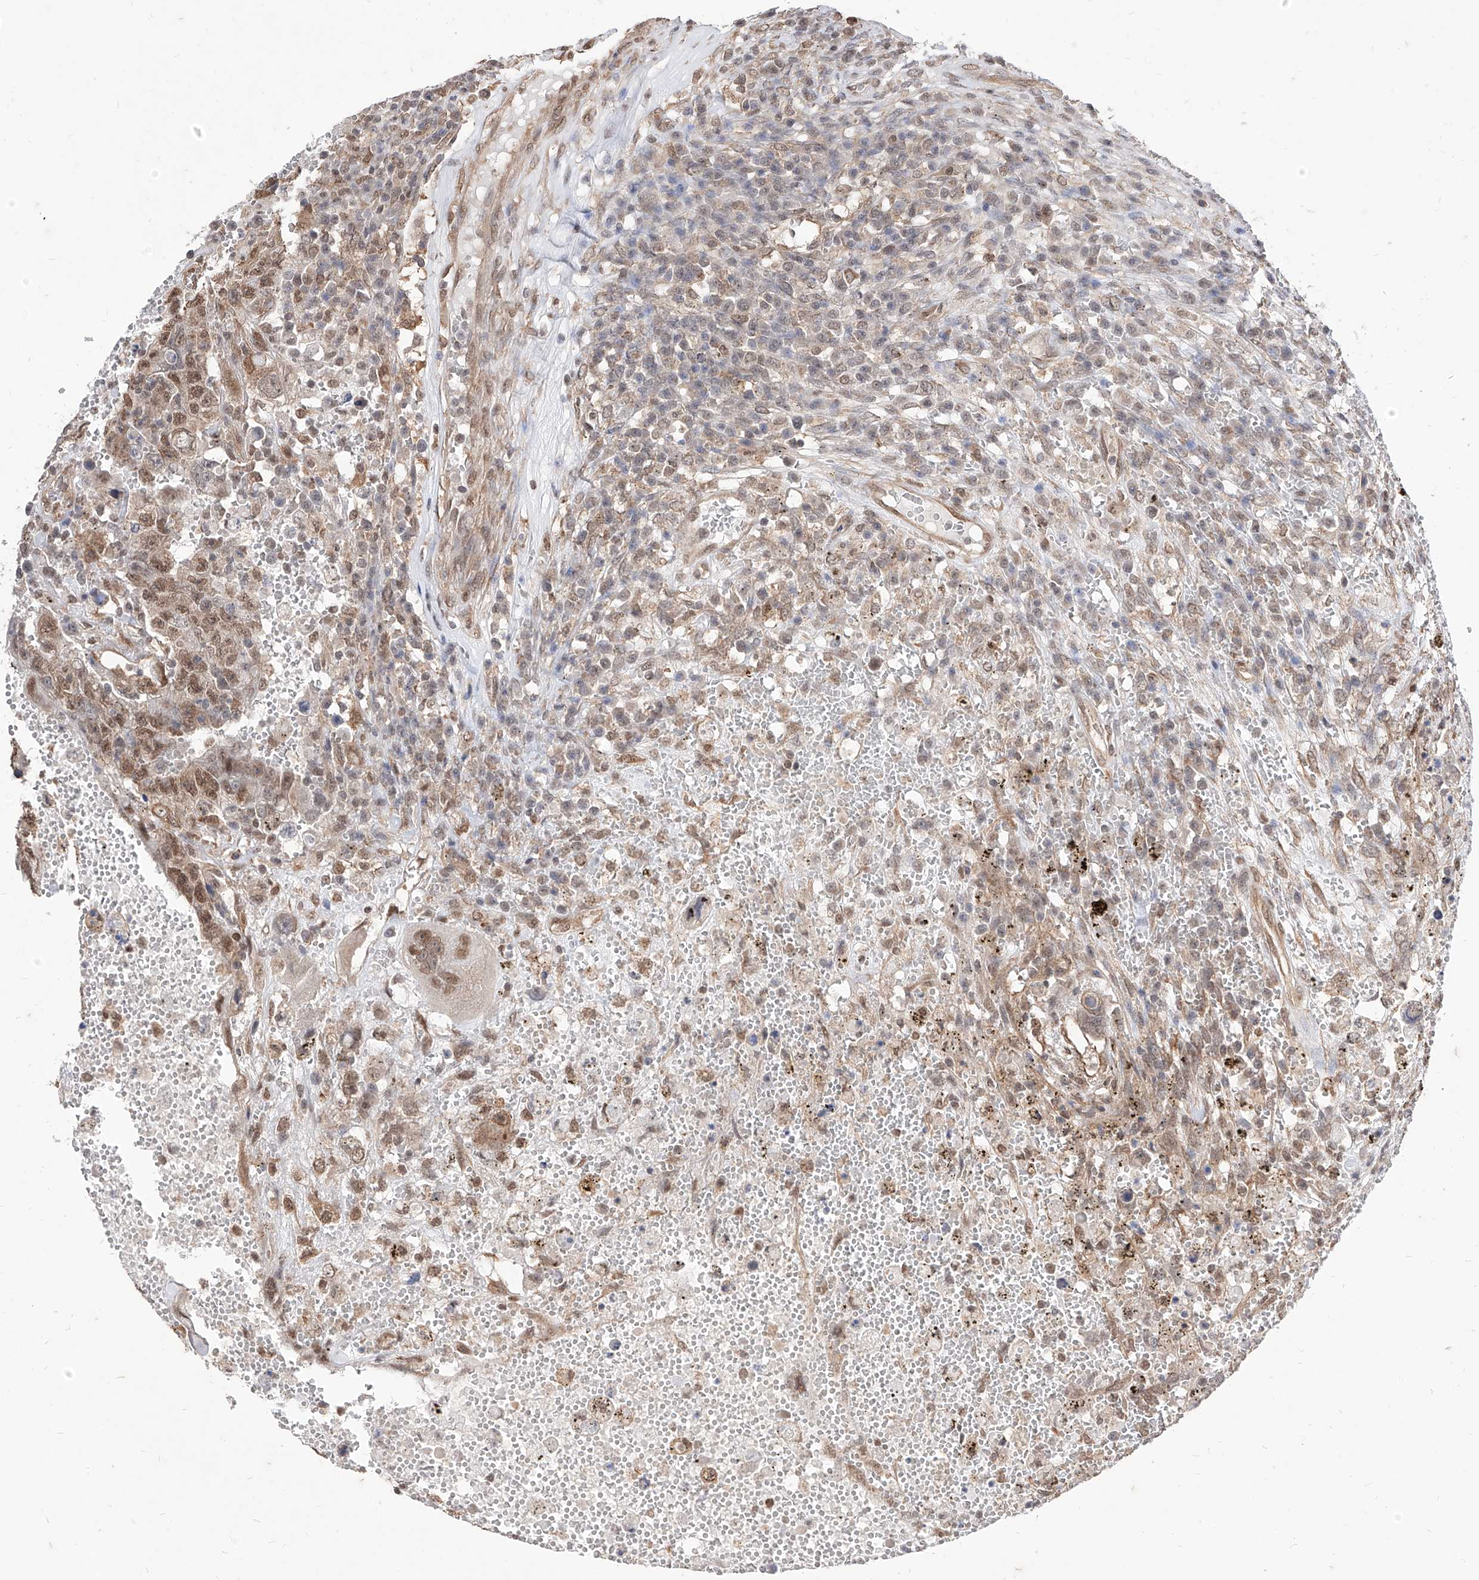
{"staining": {"intensity": "moderate", "quantity": ">75%", "location": "nuclear"}, "tissue": "testis cancer", "cell_type": "Tumor cells", "image_type": "cancer", "snomed": [{"axis": "morphology", "description": "Carcinoma, Embryonal, NOS"}, {"axis": "topography", "description": "Testis"}], "caption": "This micrograph reveals testis cancer stained with IHC to label a protein in brown. The nuclear of tumor cells show moderate positivity for the protein. Nuclei are counter-stained blue.", "gene": "C8orf82", "patient": {"sex": "male", "age": 26}}